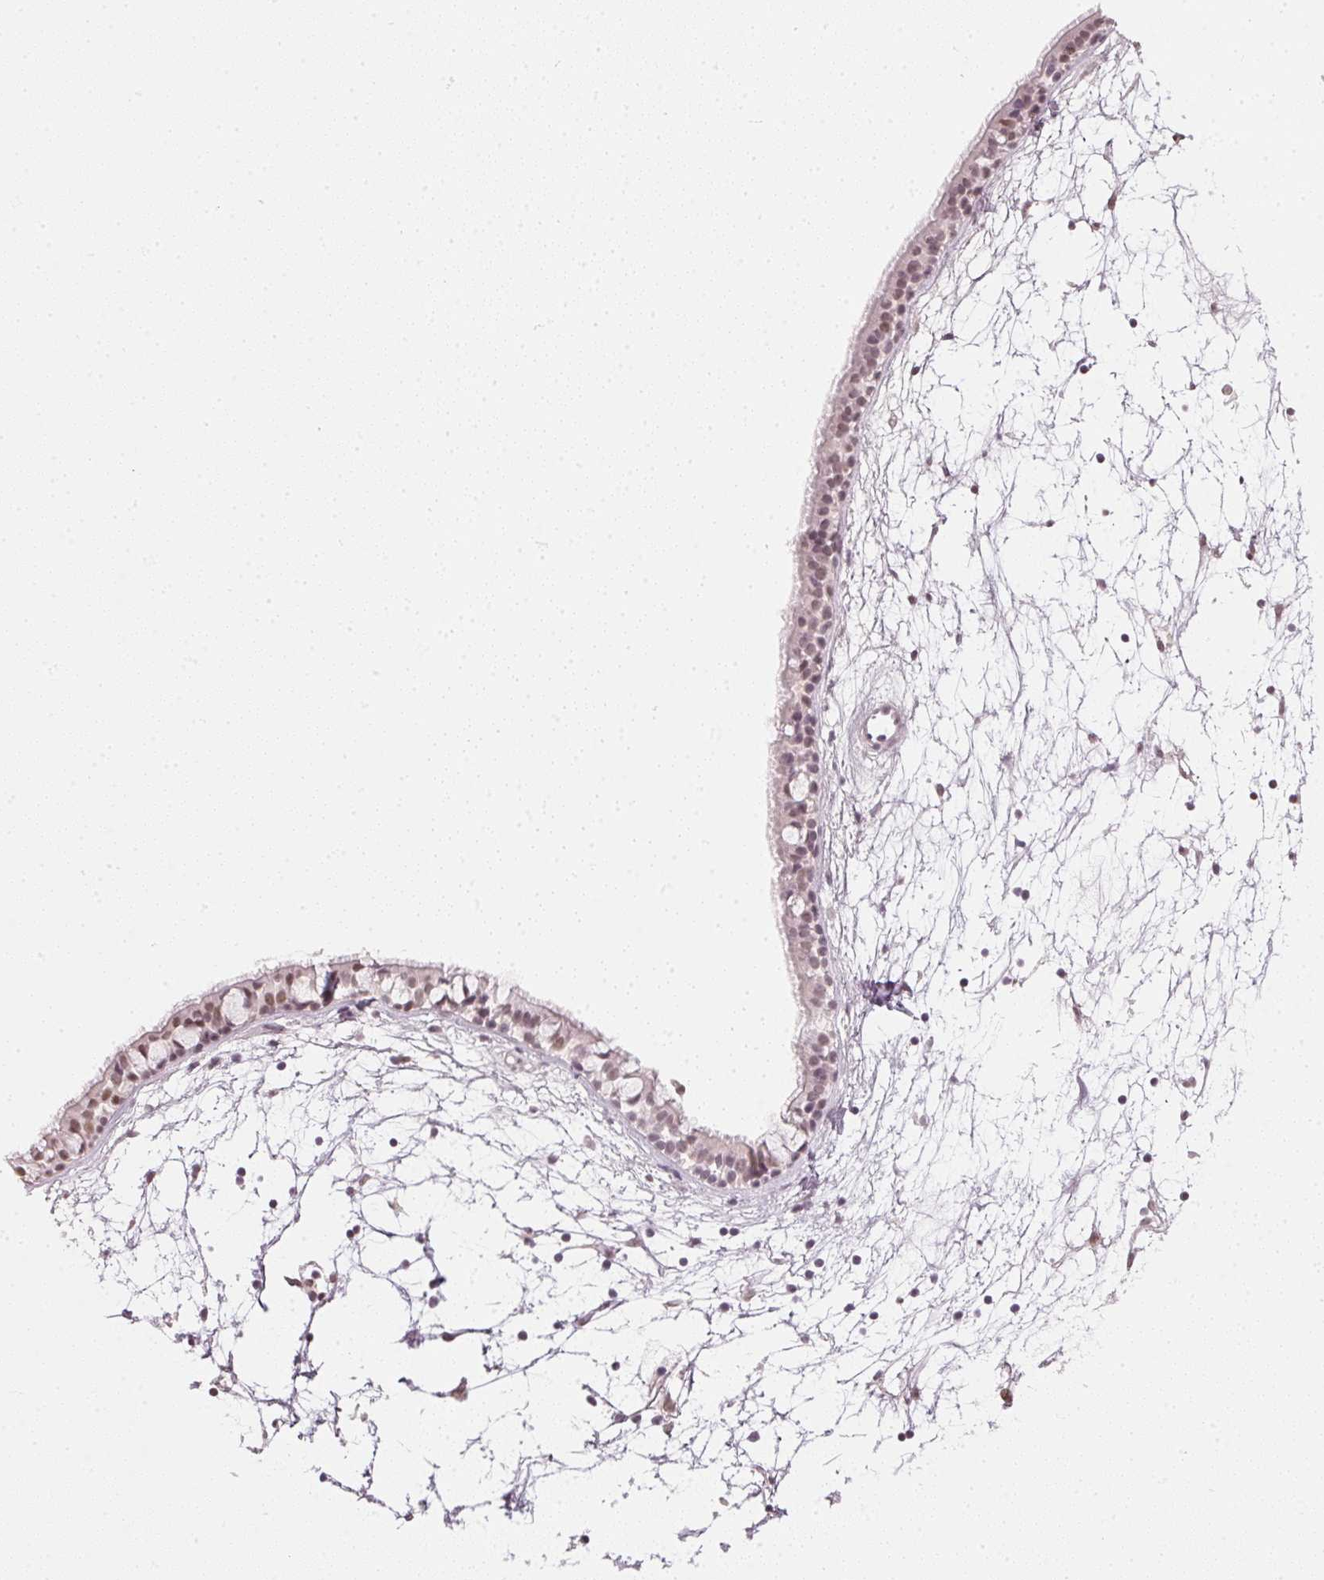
{"staining": {"intensity": "weak", "quantity": "25%-75%", "location": "nuclear"}, "tissue": "nasopharynx", "cell_type": "Respiratory epithelial cells", "image_type": "normal", "snomed": [{"axis": "morphology", "description": "Normal tissue, NOS"}, {"axis": "topography", "description": "Nasopharynx"}], "caption": "IHC of unremarkable nasopharynx demonstrates low levels of weak nuclear positivity in about 25%-75% of respiratory epithelial cells.", "gene": "DNAJC6", "patient": {"sex": "male", "age": 68}}